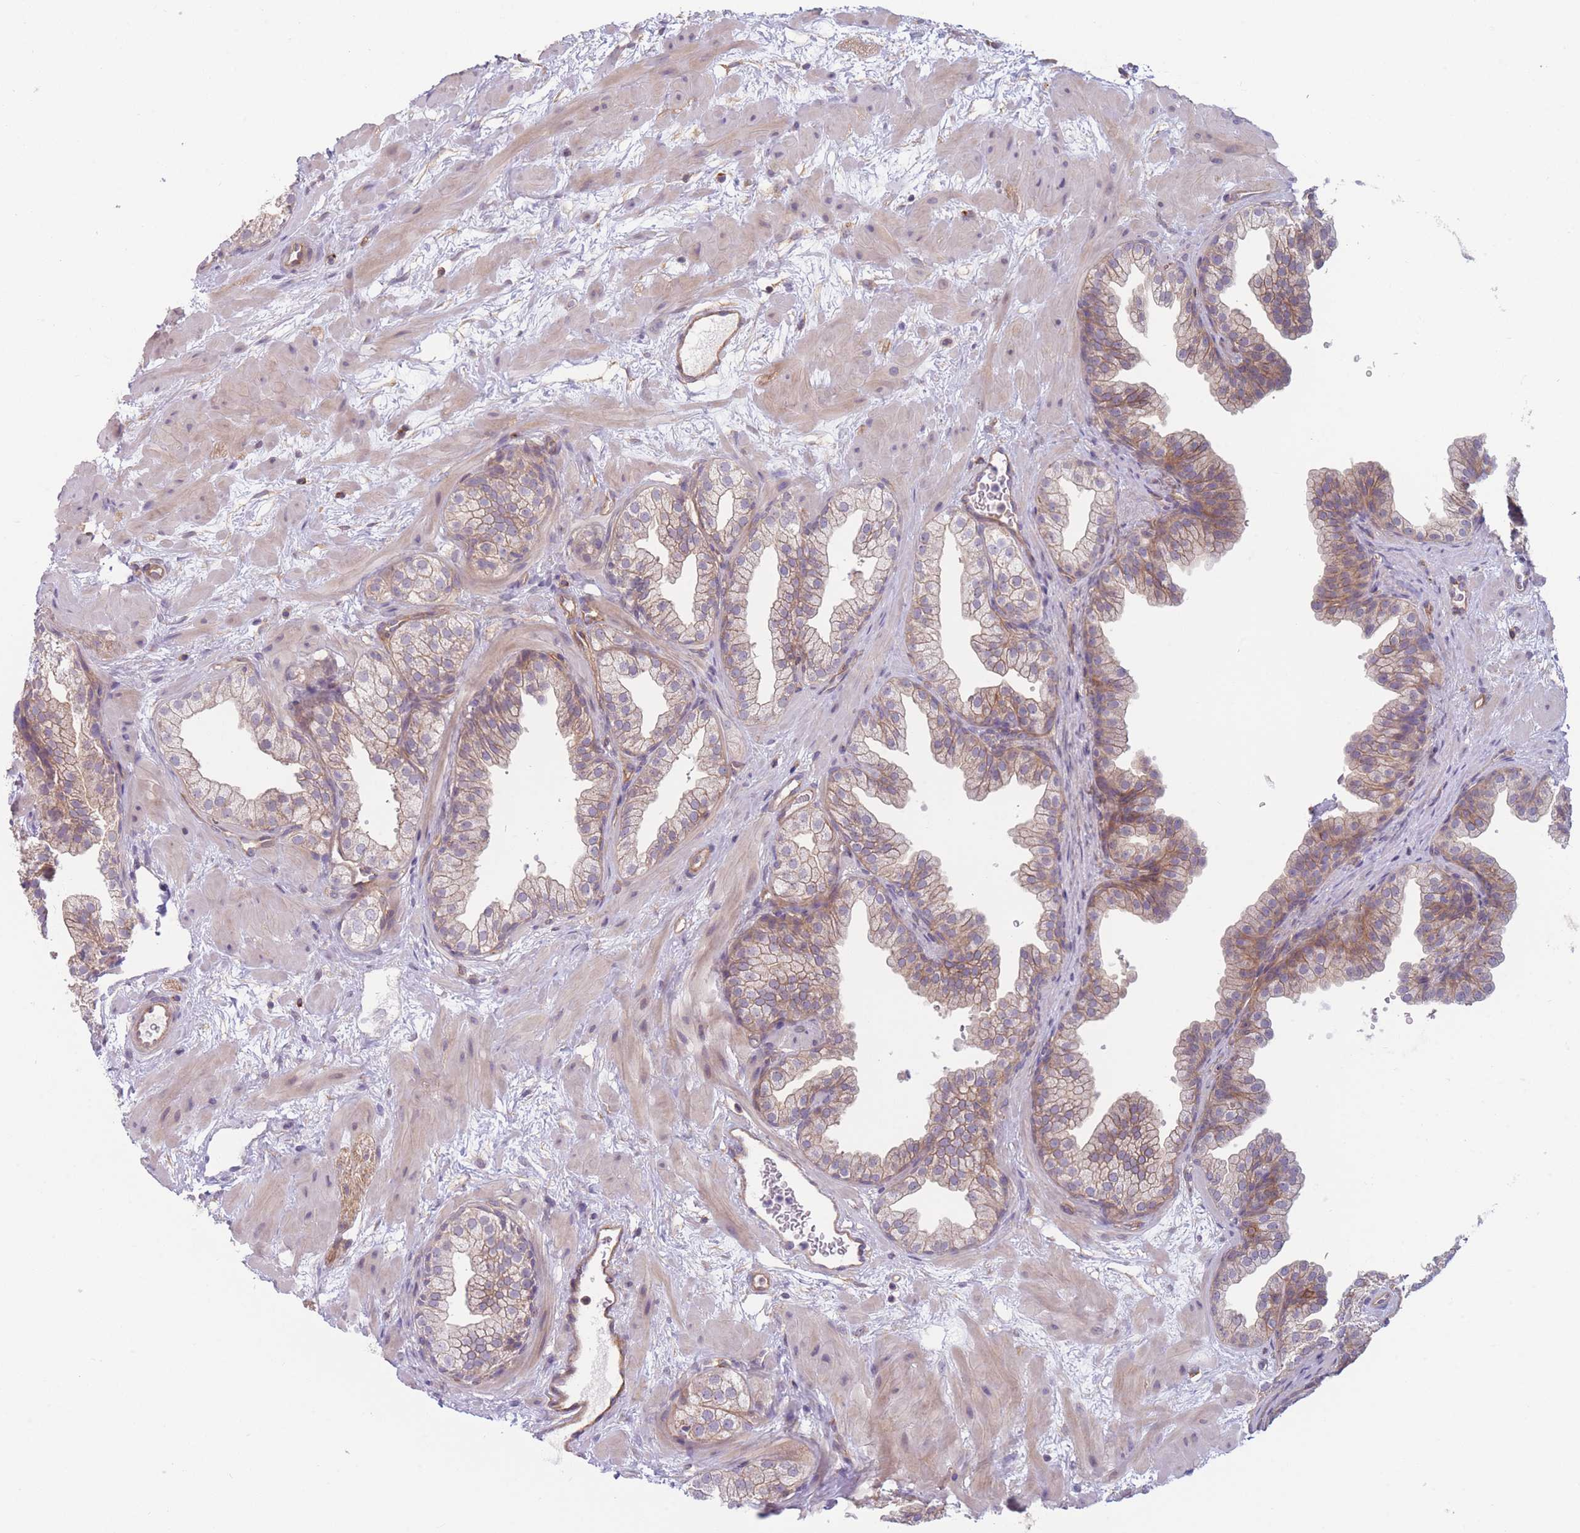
{"staining": {"intensity": "moderate", "quantity": ">75%", "location": "cytoplasmic/membranous"}, "tissue": "prostate", "cell_type": "Glandular cells", "image_type": "normal", "snomed": [{"axis": "morphology", "description": "Normal tissue, NOS"}, {"axis": "topography", "description": "Prostate"}], "caption": "This is an image of IHC staining of normal prostate, which shows moderate staining in the cytoplasmic/membranous of glandular cells.", "gene": "WDR93", "patient": {"sex": "male", "age": 37}}